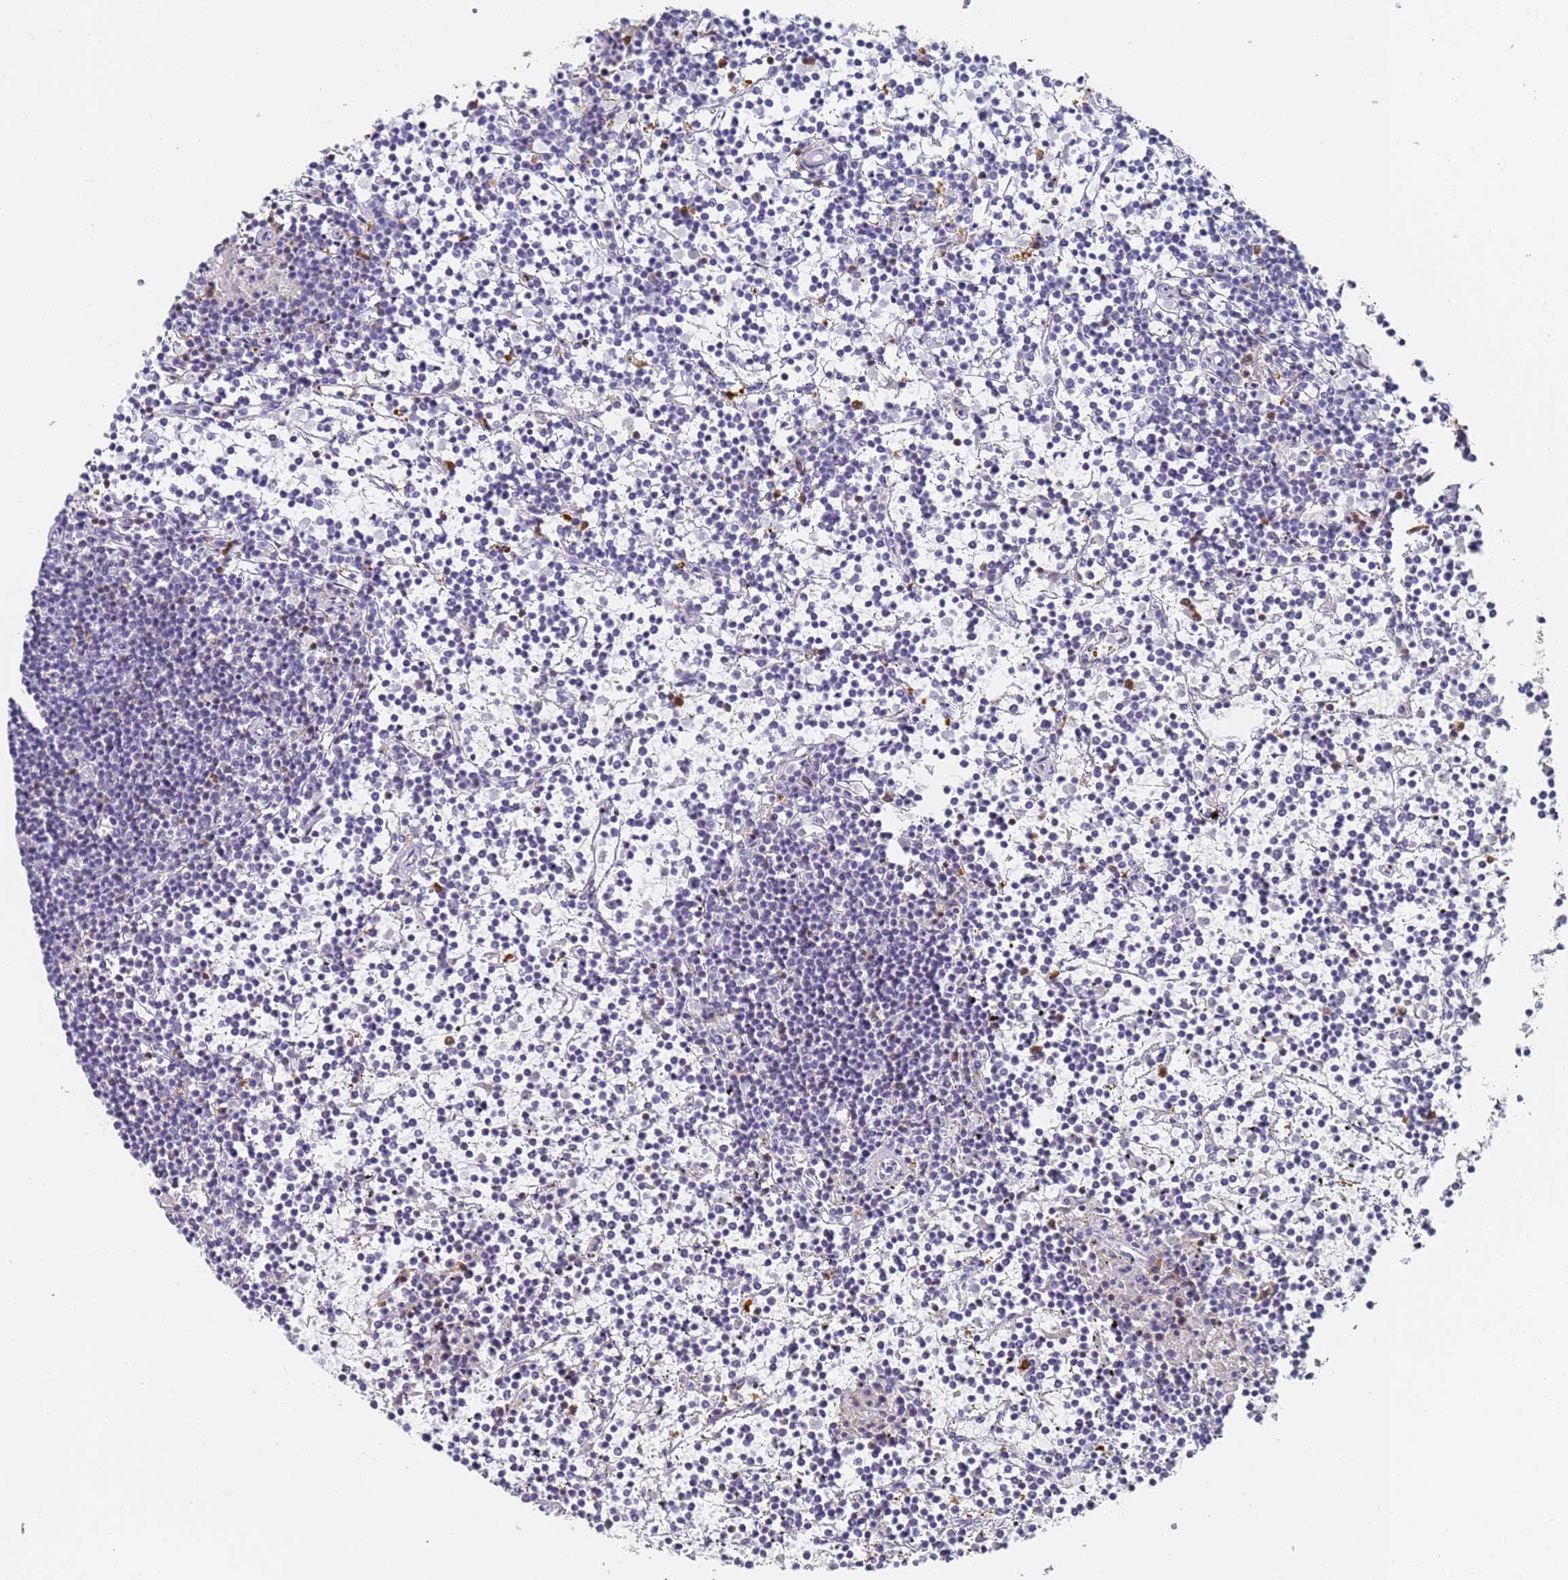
{"staining": {"intensity": "negative", "quantity": "none", "location": "none"}, "tissue": "lymphoma", "cell_type": "Tumor cells", "image_type": "cancer", "snomed": [{"axis": "morphology", "description": "Malignant lymphoma, non-Hodgkin's type, Low grade"}, {"axis": "topography", "description": "Spleen"}], "caption": "Lymphoma stained for a protein using IHC exhibits no staining tumor cells.", "gene": "BIN2", "patient": {"sex": "female", "age": 19}}